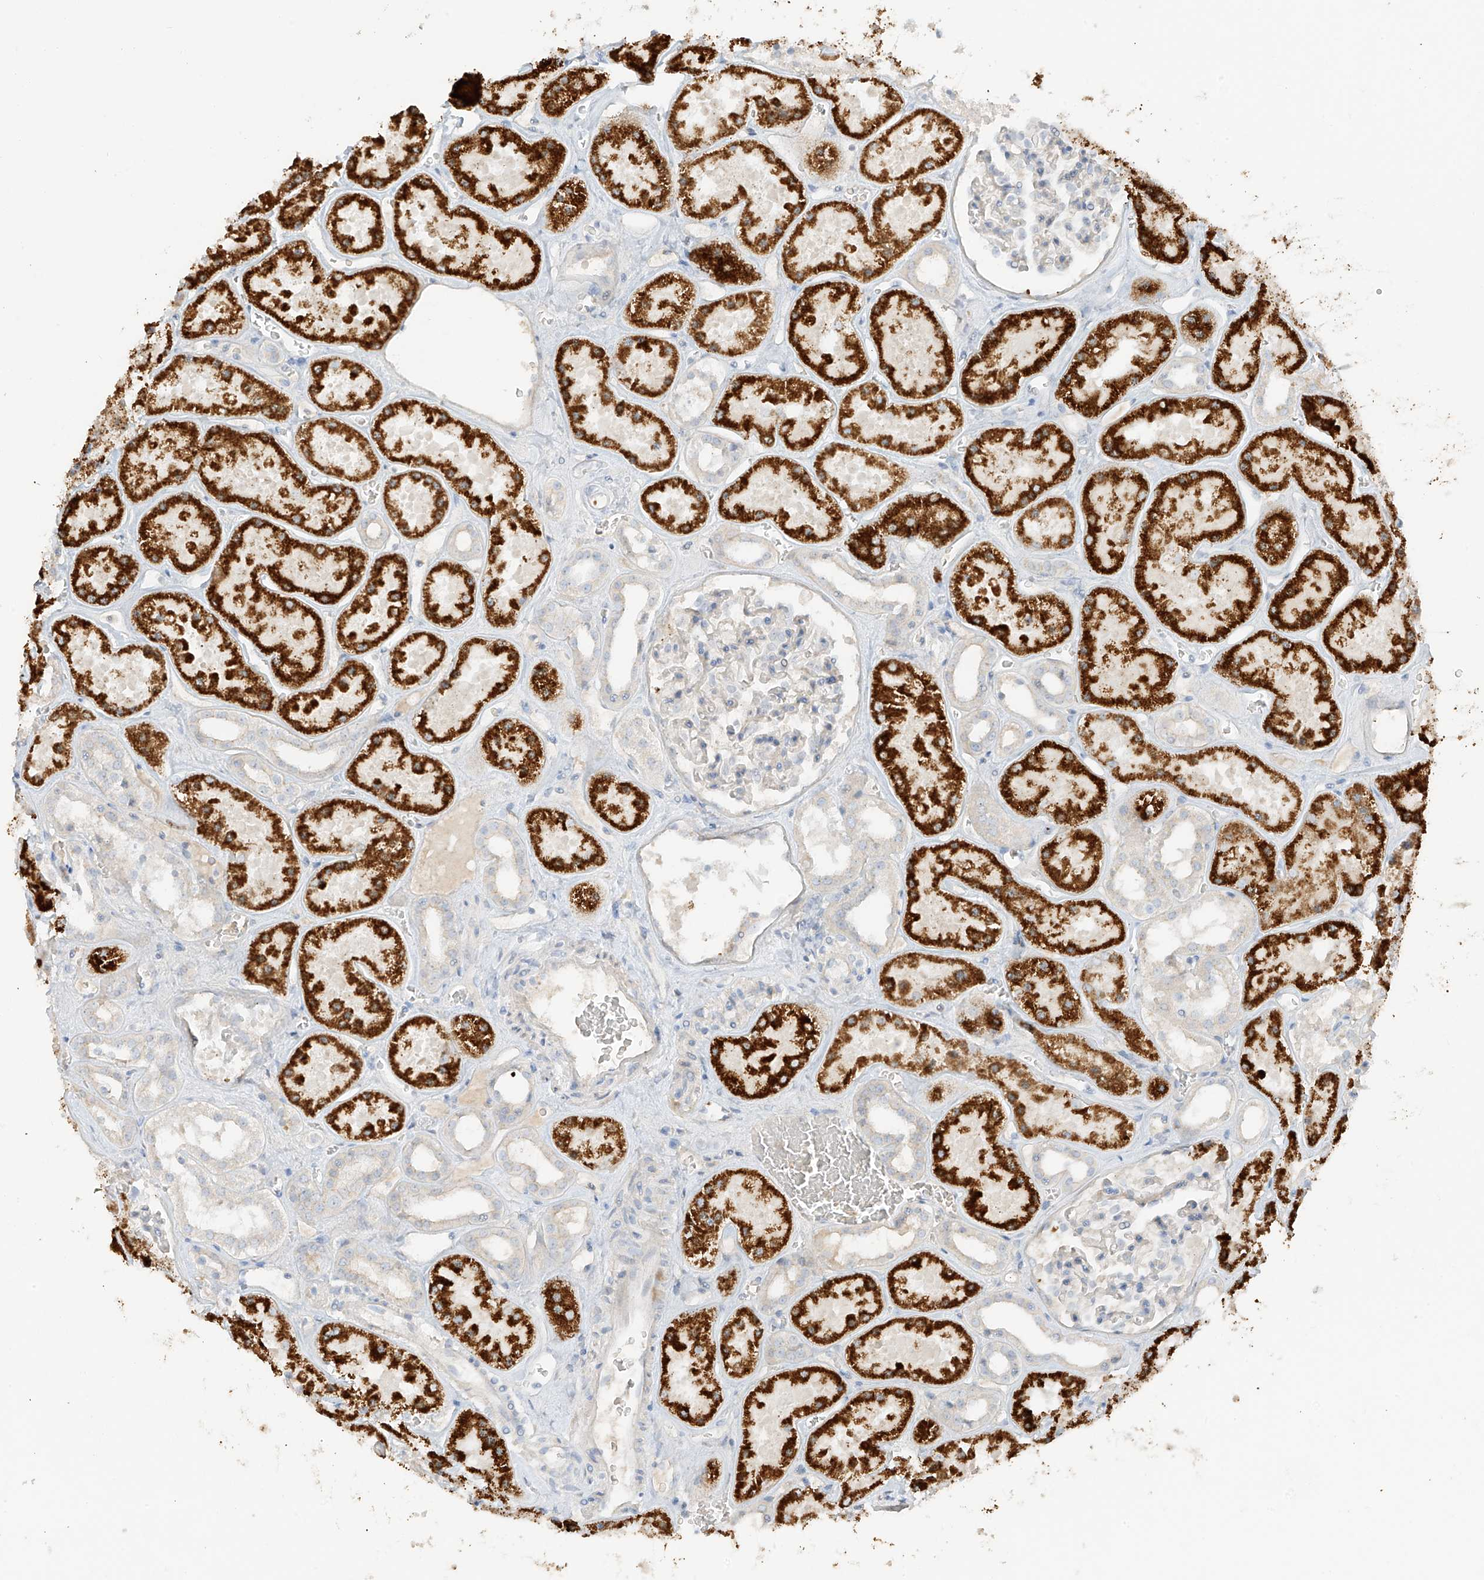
{"staining": {"intensity": "negative", "quantity": "none", "location": "none"}, "tissue": "kidney", "cell_type": "Cells in glomeruli", "image_type": "normal", "snomed": [{"axis": "morphology", "description": "Normal tissue, NOS"}, {"axis": "topography", "description": "Kidney"}], "caption": "This is a photomicrograph of immunohistochemistry (IHC) staining of benign kidney, which shows no positivity in cells in glomeruli.", "gene": "ZBTB41", "patient": {"sex": "female", "age": 41}}